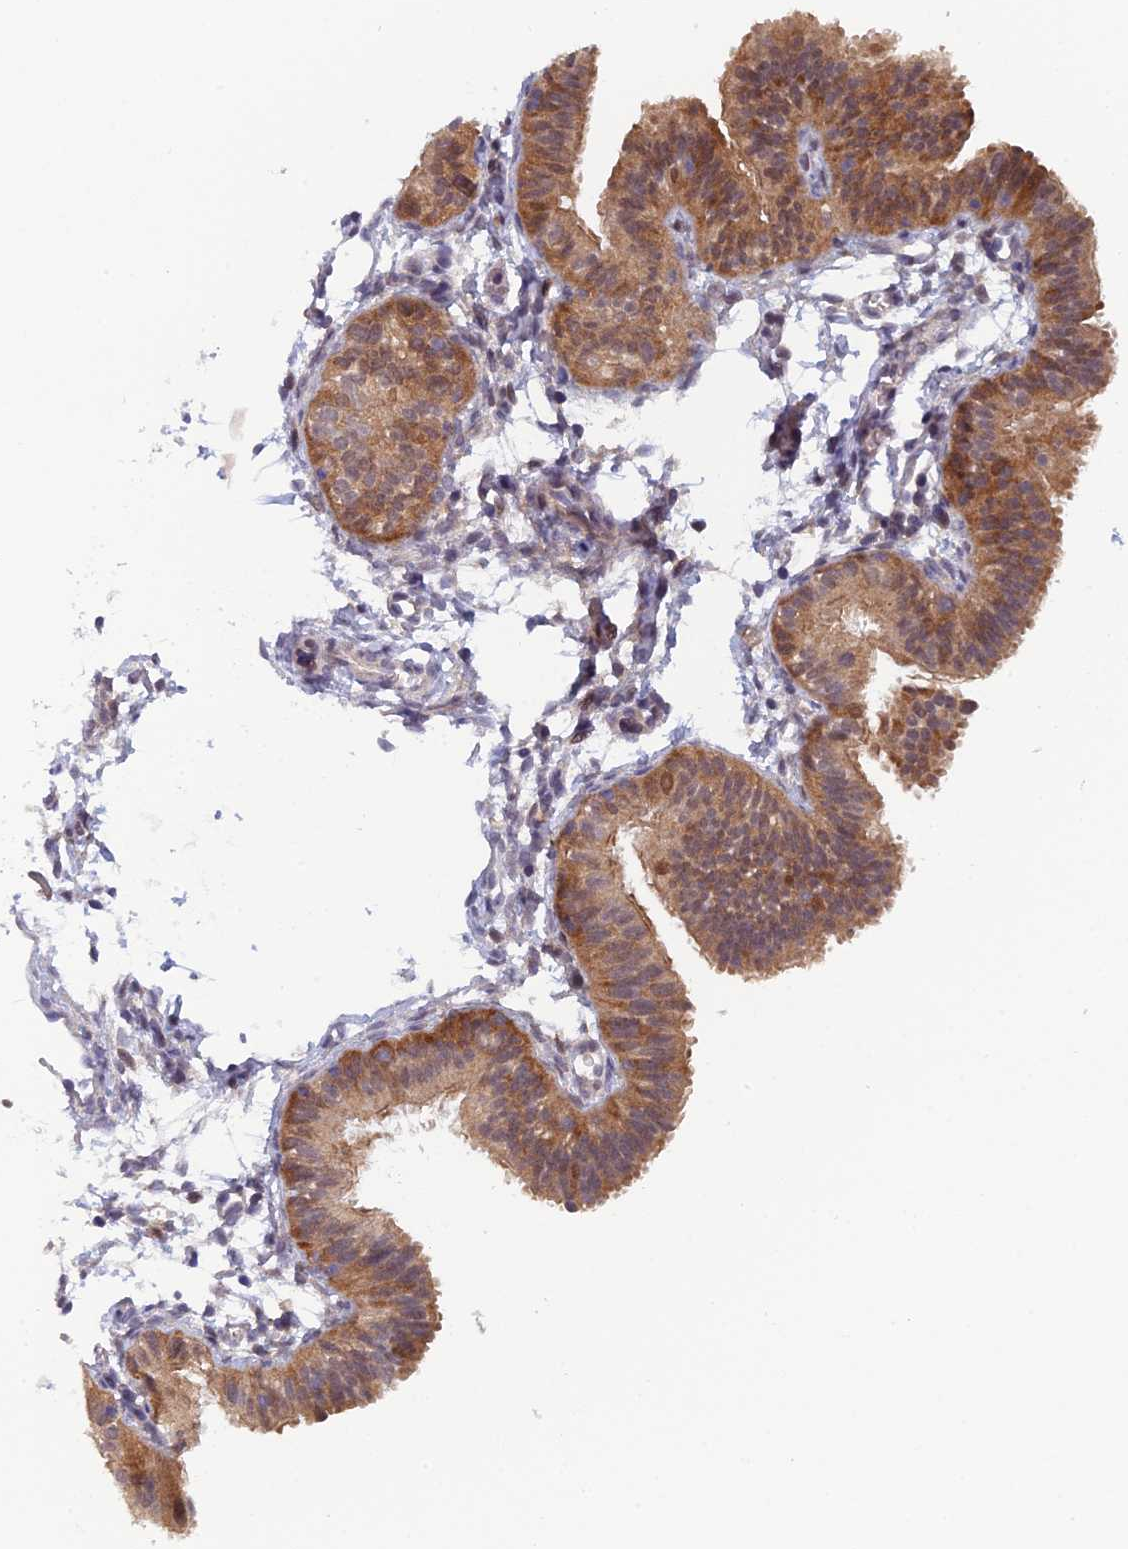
{"staining": {"intensity": "moderate", "quantity": ">75%", "location": "cytoplasmic/membranous"}, "tissue": "fallopian tube", "cell_type": "Glandular cells", "image_type": "normal", "snomed": [{"axis": "morphology", "description": "Normal tissue, NOS"}, {"axis": "topography", "description": "Fallopian tube"}], "caption": "DAB immunohistochemical staining of unremarkable fallopian tube exhibits moderate cytoplasmic/membranous protein staining in about >75% of glandular cells. (Brightfield microscopy of DAB IHC at high magnification).", "gene": "SRA1", "patient": {"sex": "female", "age": 35}}